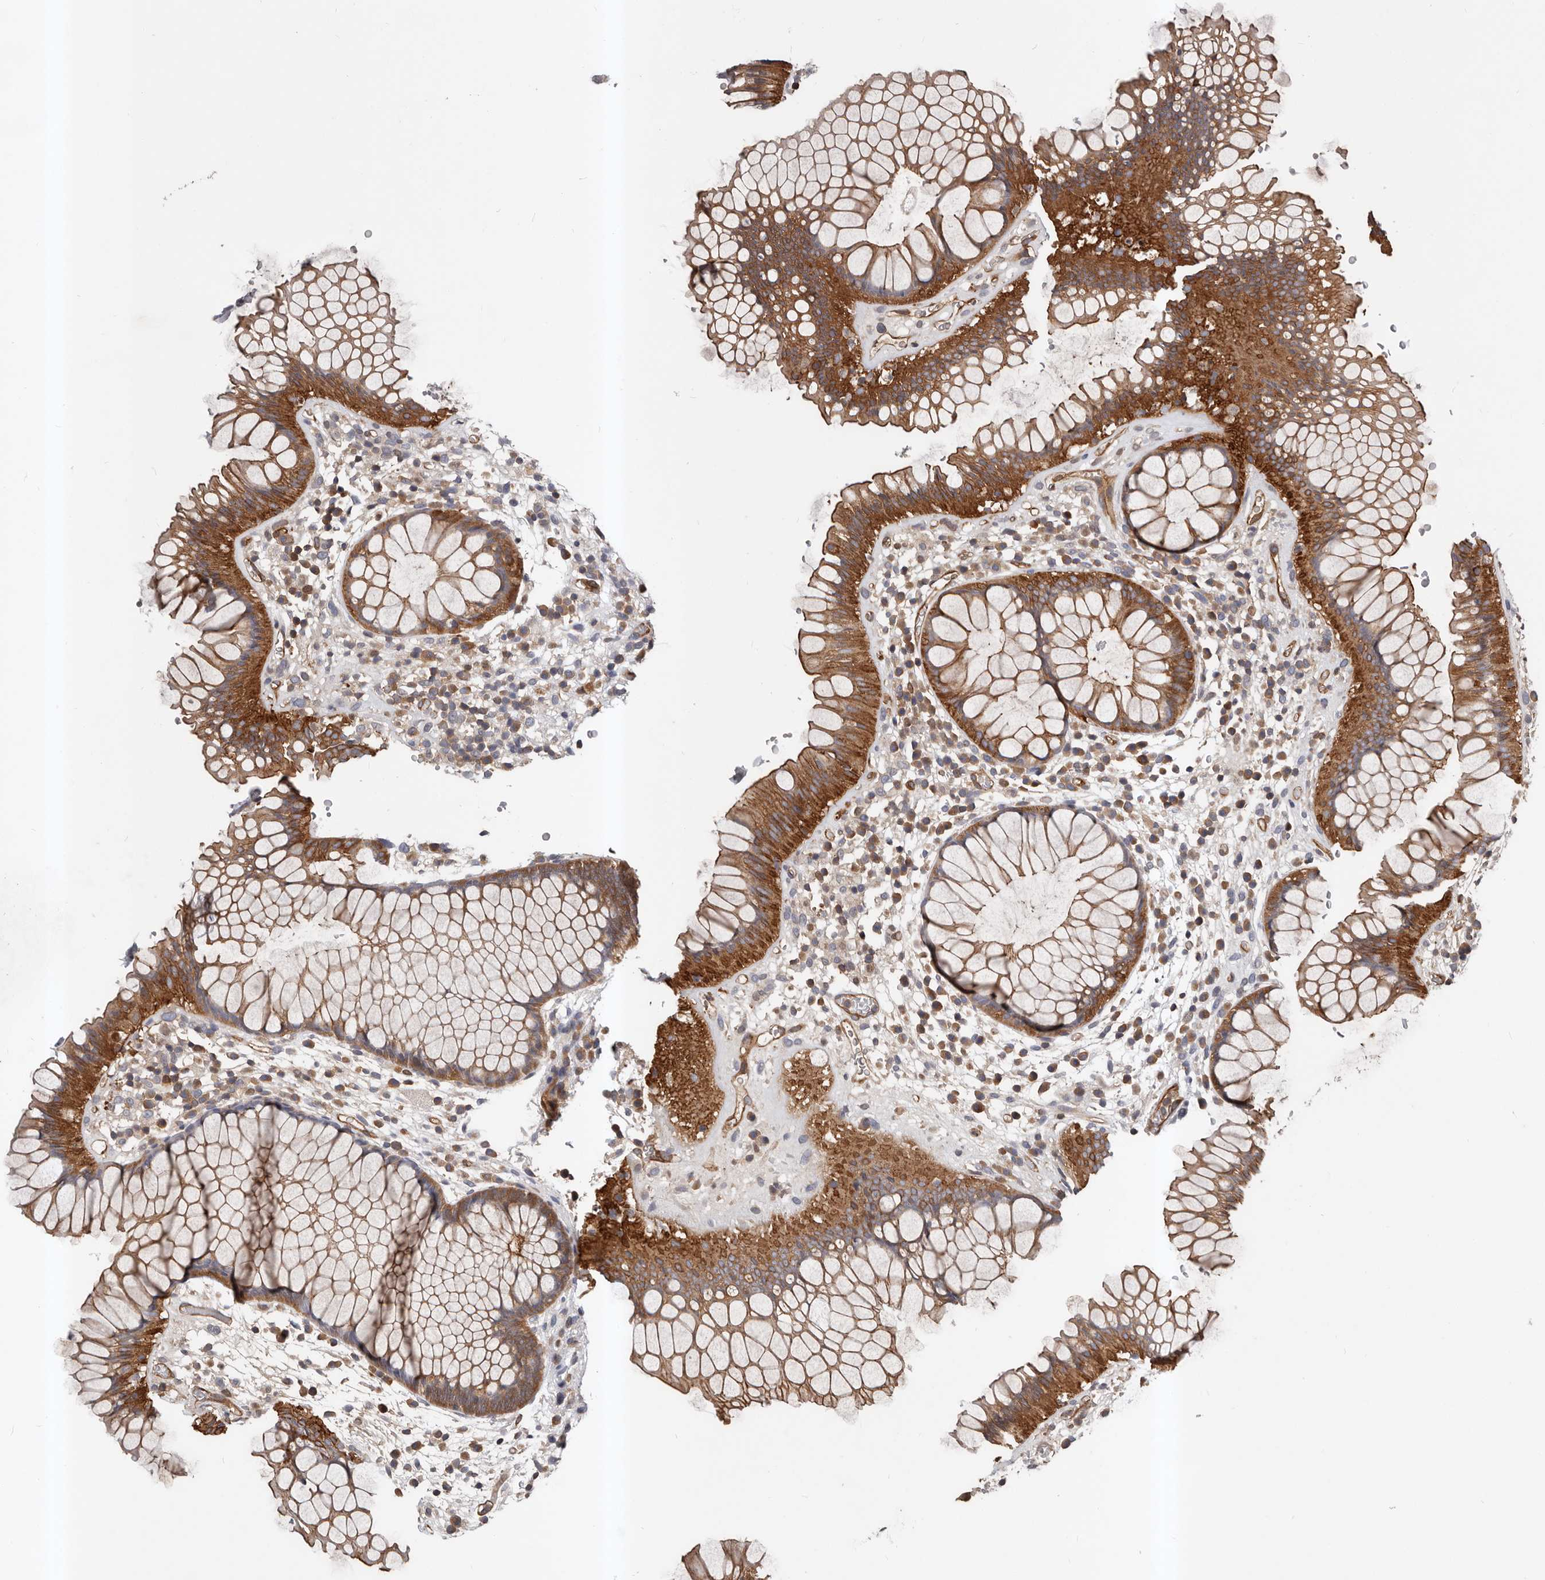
{"staining": {"intensity": "moderate", "quantity": ">75%", "location": "cytoplasmic/membranous"}, "tissue": "rectum", "cell_type": "Glandular cells", "image_type": "normal", "snomed": [{"axis": "morphology", "description": "Normal tissue, NOS"}, {"axis": "topography", "description": "Rectum"}], "caption": "Glandular cells display medium levels of moderate cytoplasmic/membranous expression in approximately >75% of cells in benign human rectum. (Stains: DAB in brown, nuclei in blue, Microscopy: brightfield microscopy at high magnification).", "gene": "PNRC2", "patient": {"sex": "male", "age": 51}}